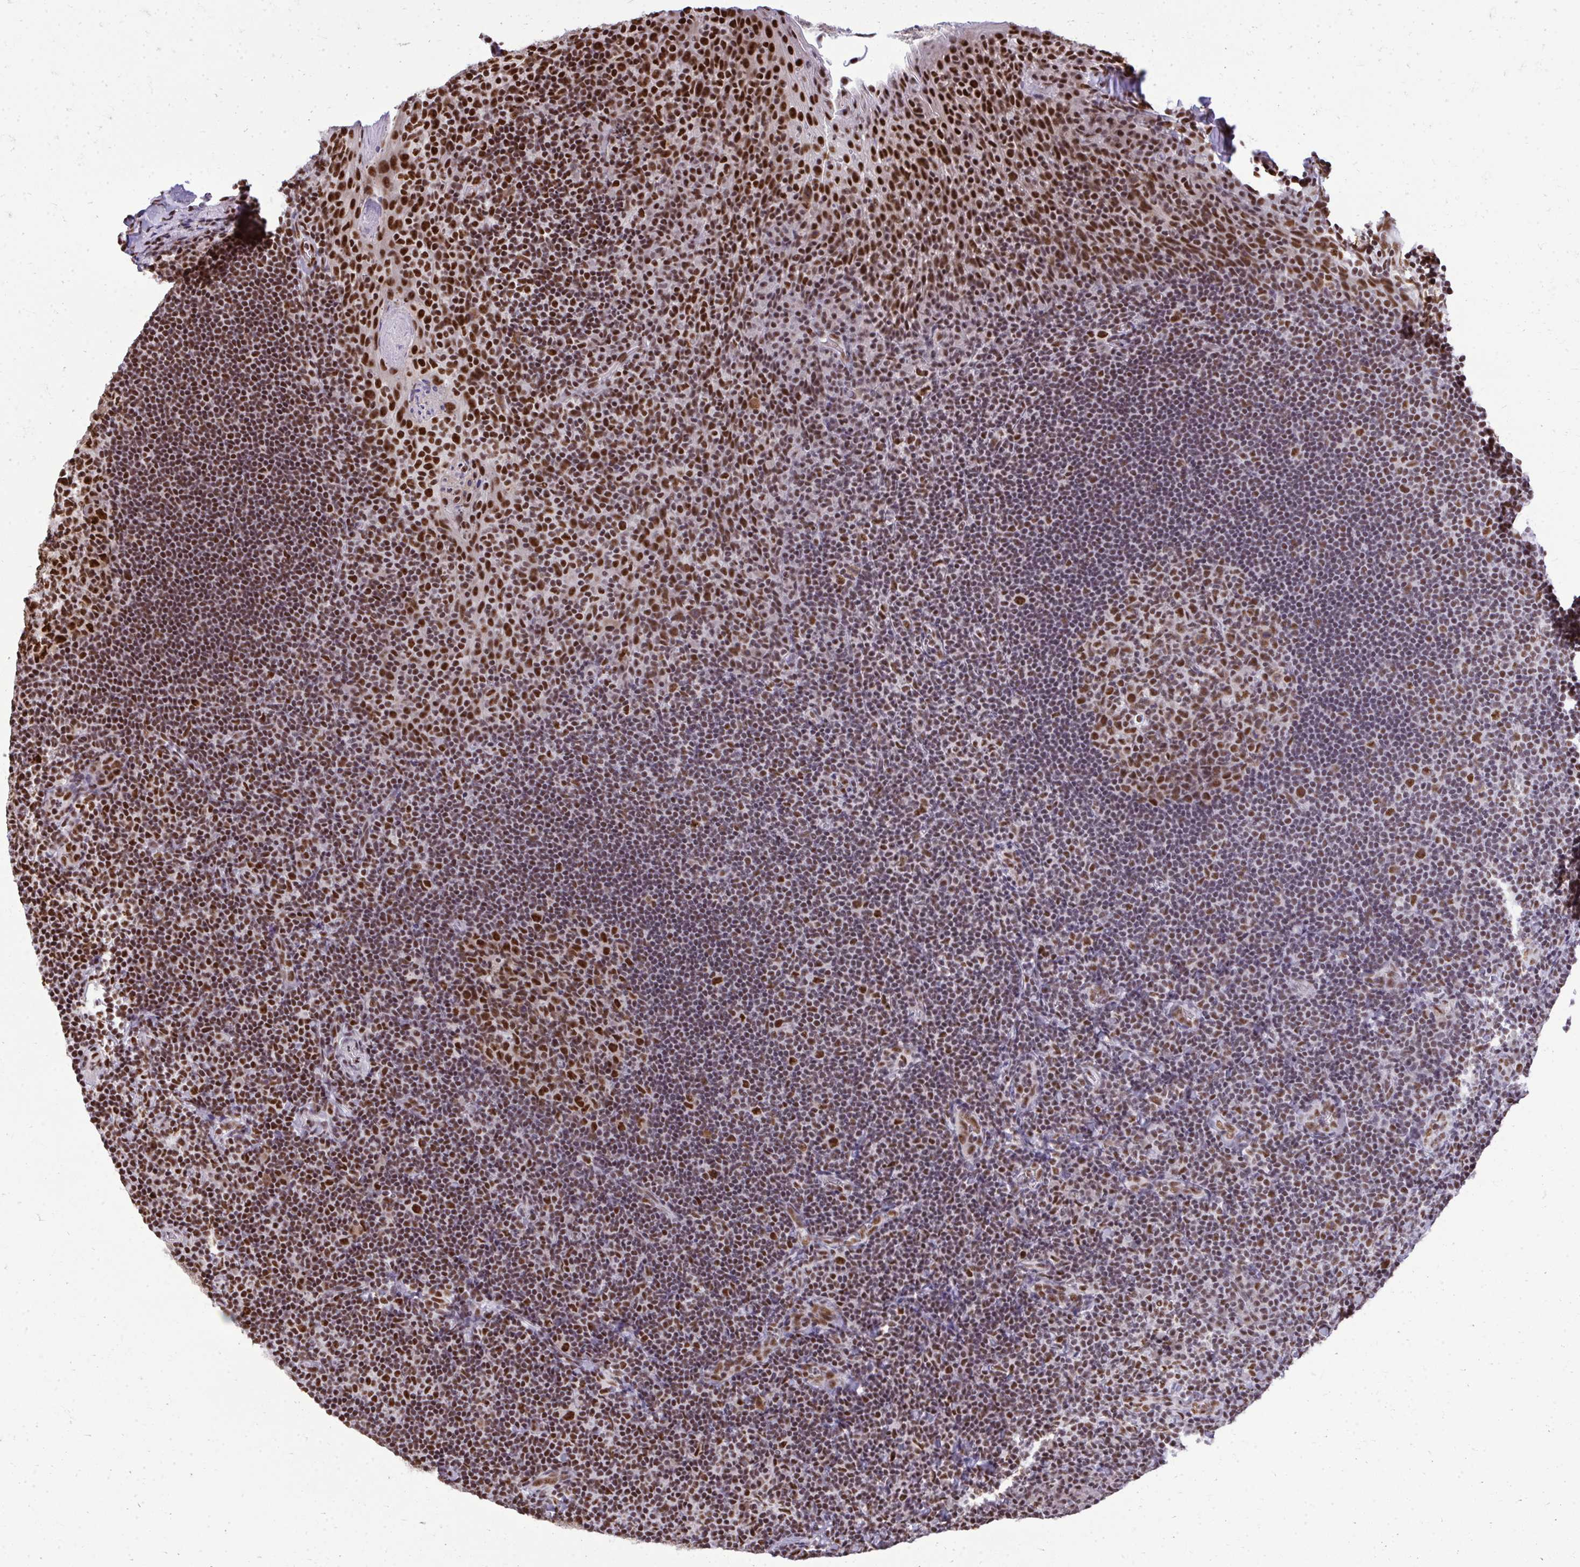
{"staining": {"intensity": "moderate", "quantity": ">75%", "location": "nuclear"}, "tissue": "tonsil", "cell_type": "Germinal center cells", "image_type": "normal", "snomed": [{"axis": "morphology", "description": "Normal tissue, NOS"}, {"axis": "topography", "description": "Tonsil"}], "caption": "The immunohistochemical stain labels moderate nuclear positivity in germinal center cells of unremarkable tonsil.", "gene": "PRPF19", "patient": {"sex": "male", "age": 17}}